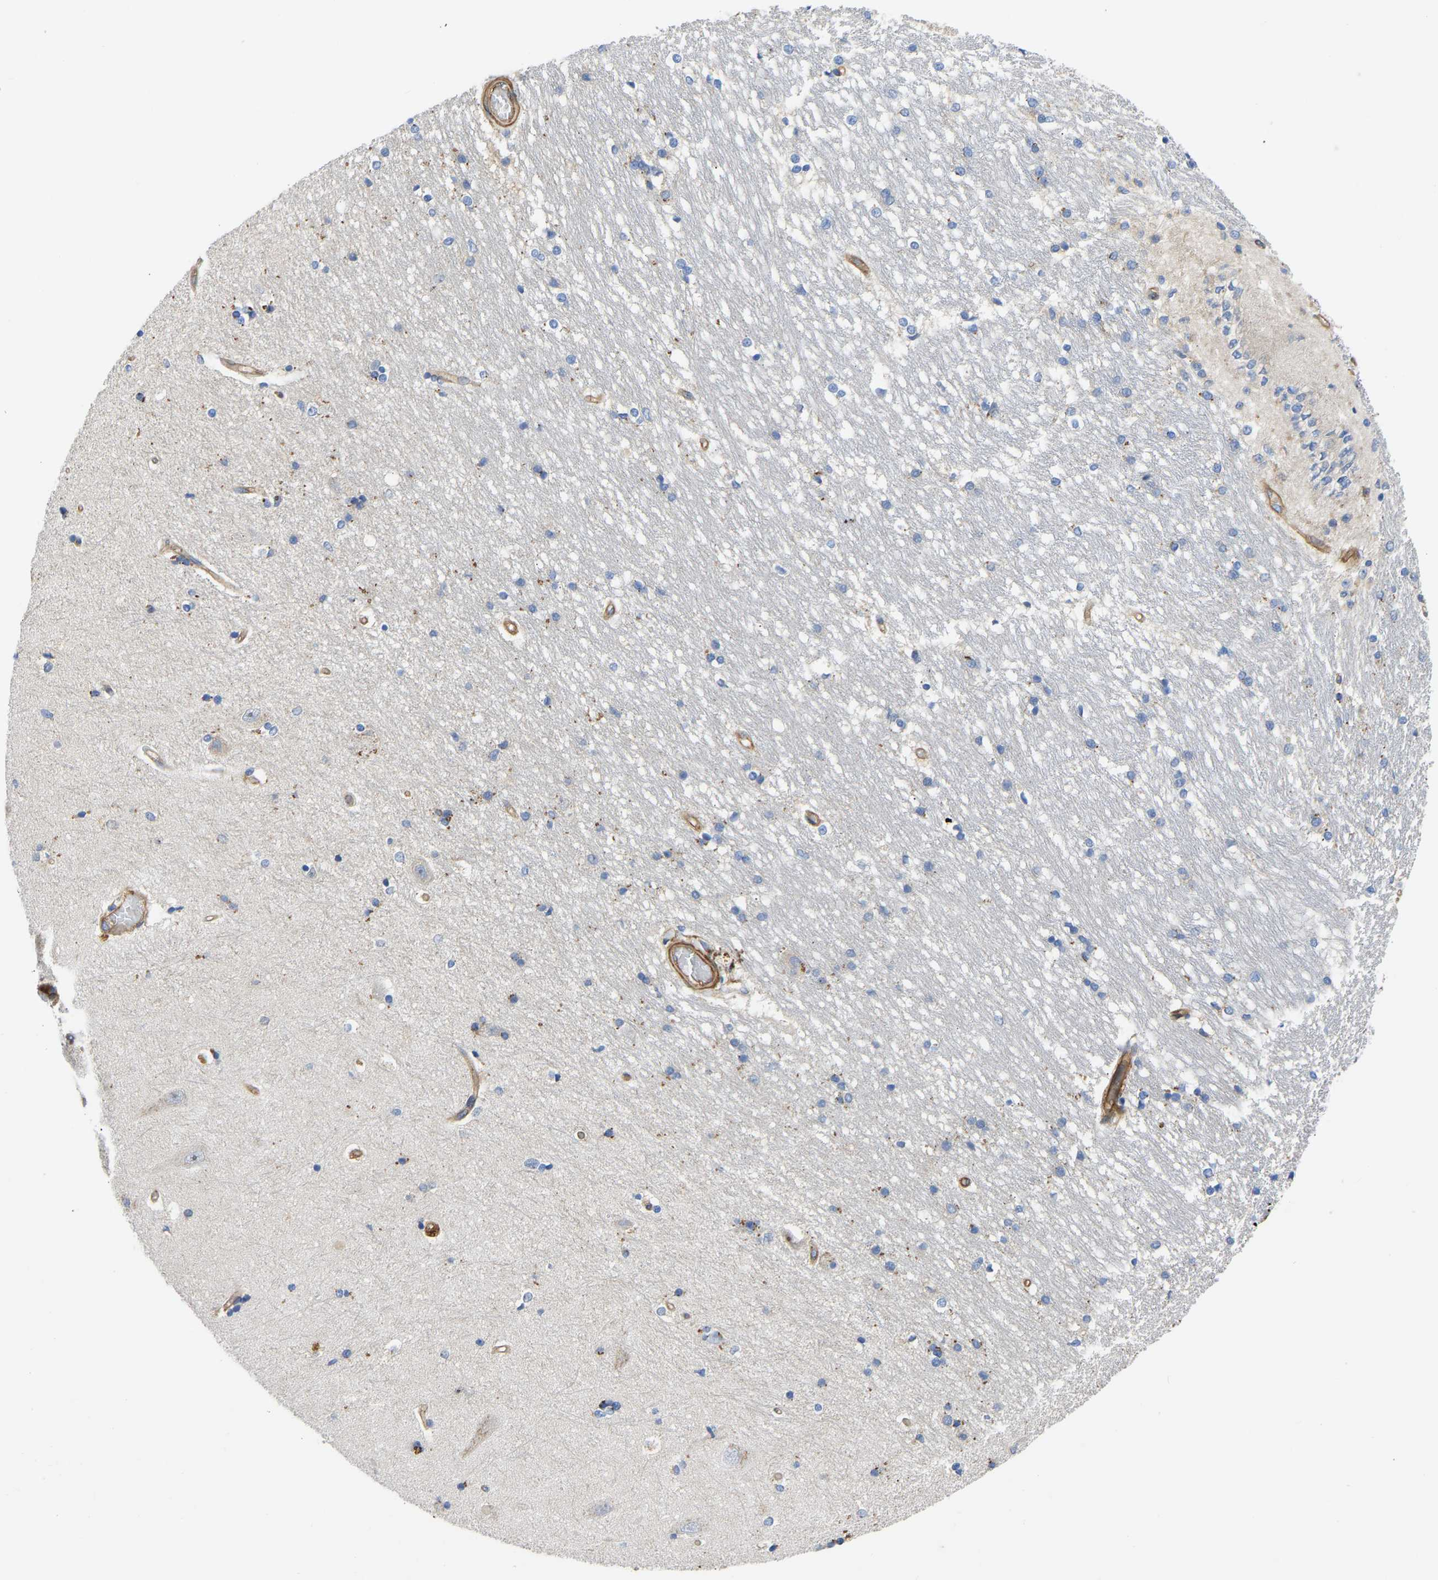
{"staining": {"intensity": "negative", "quantity": "none", "location": "none"}, "tissue": "hippocampus", "cell_type": "Glial cells", "image_type": "normal", "snomed": [{"axis": "morphology", "description": "Normal tissue, NOS"}, {"axis": "topography", "description": "Hippocampus"}], "caption": "An IHC photomicrograph of normal hippocampus is shown. There is no staining in glial cells of hippocampus. (DAB (3,3'-diaminobenzidine) immunohistochemistry, high magnification).", "gene": "MYO1C", "patient": {"sex": "male", "age": 45}}